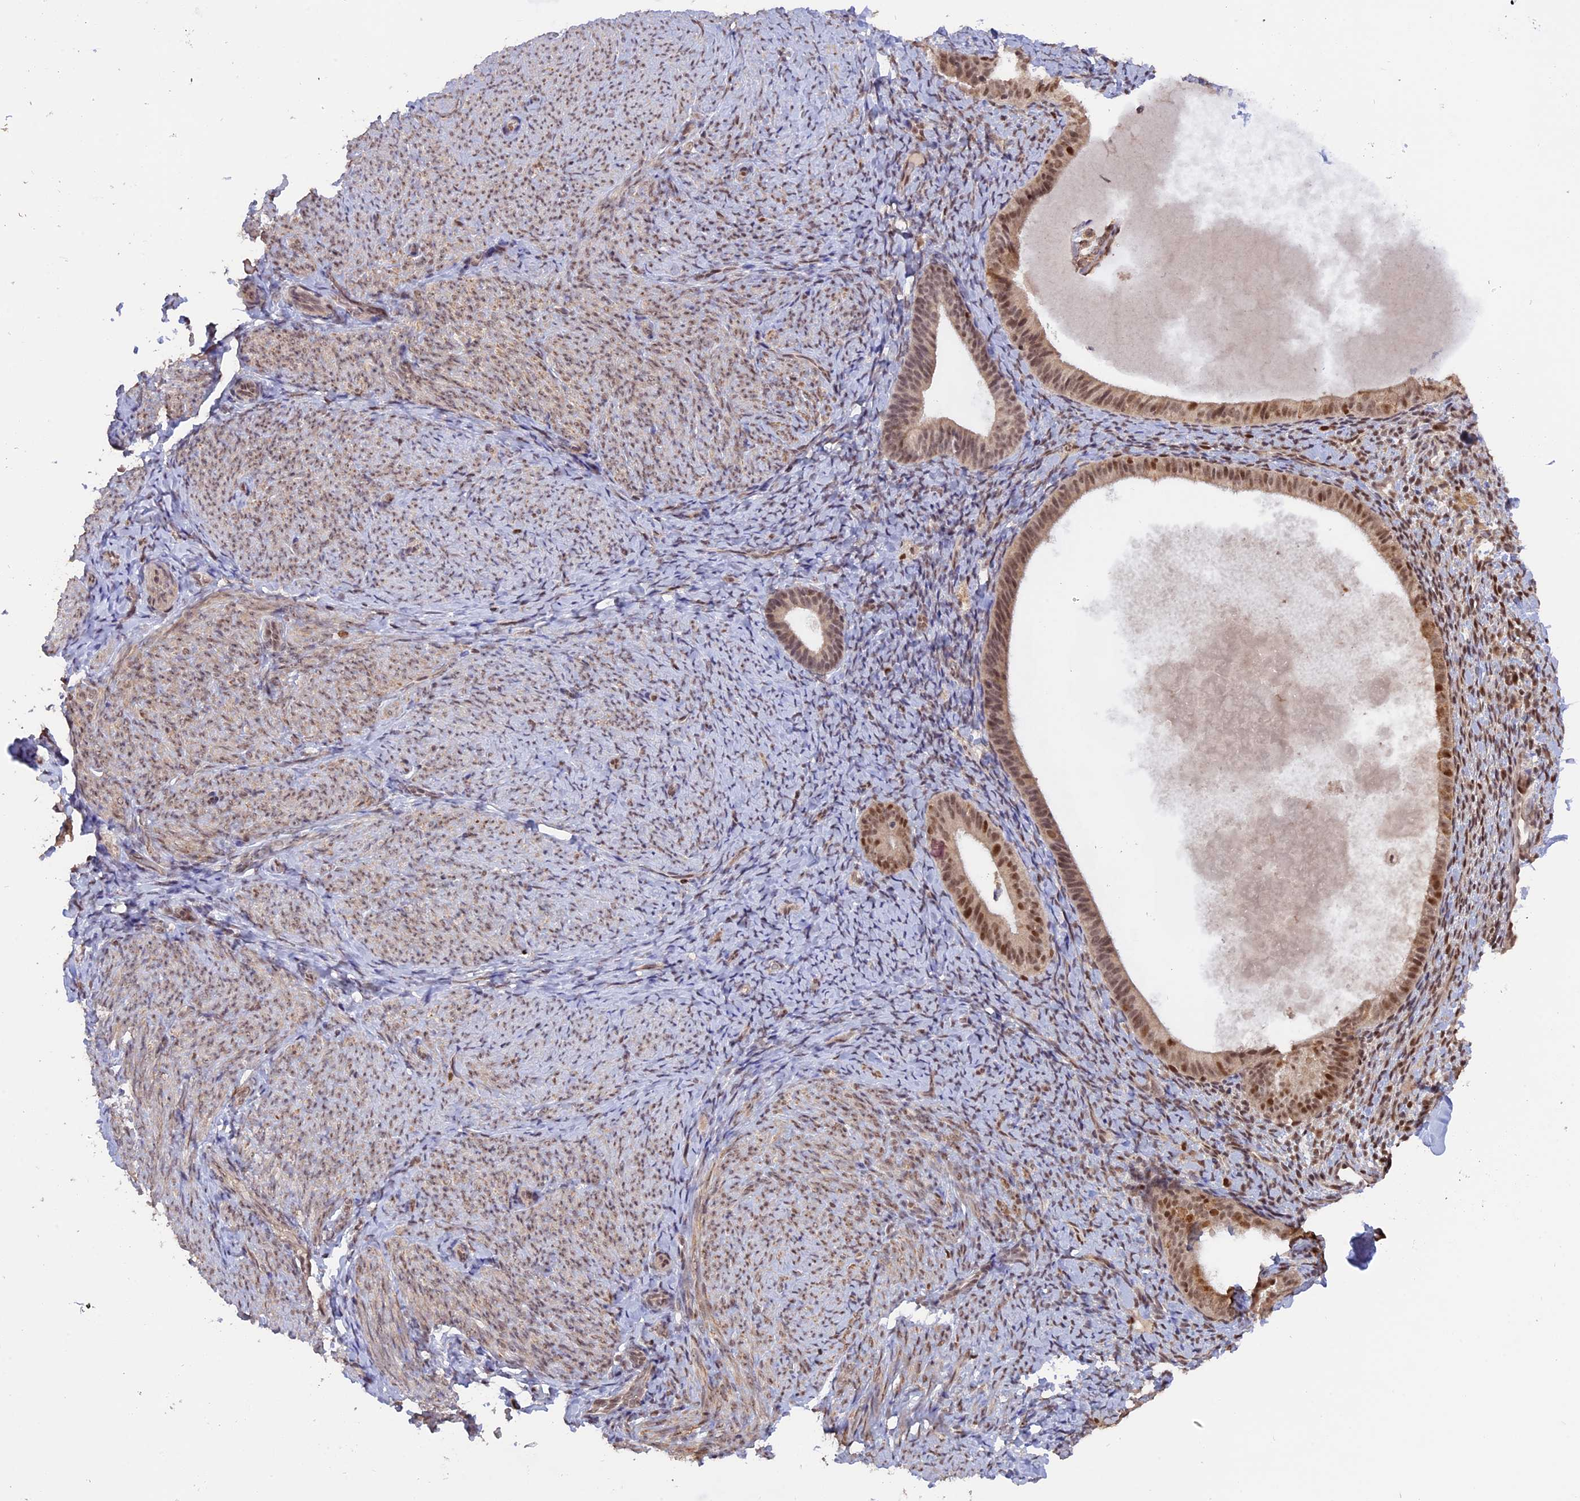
{"staining": {"intensity": "negative", "quantity": "none", "location": "none"}, "tissue": "endometrium", "cell_type": "Cells in endometrial stroma", "image_type": "normal", "snomed": [{"axis": "morphology", "description": "Normal tissue, NOS"}, {"axis": "topography", "description": "Endometrium"}], "caption": "DAB (3,3'-diaminobenzidine) immunohistochemical staining of unremarkable human endometrium exhibits no significant staining in cells in endometrial stroma.", "gene": "RFC5", "patient": {"sex": "female", "age": 65}}